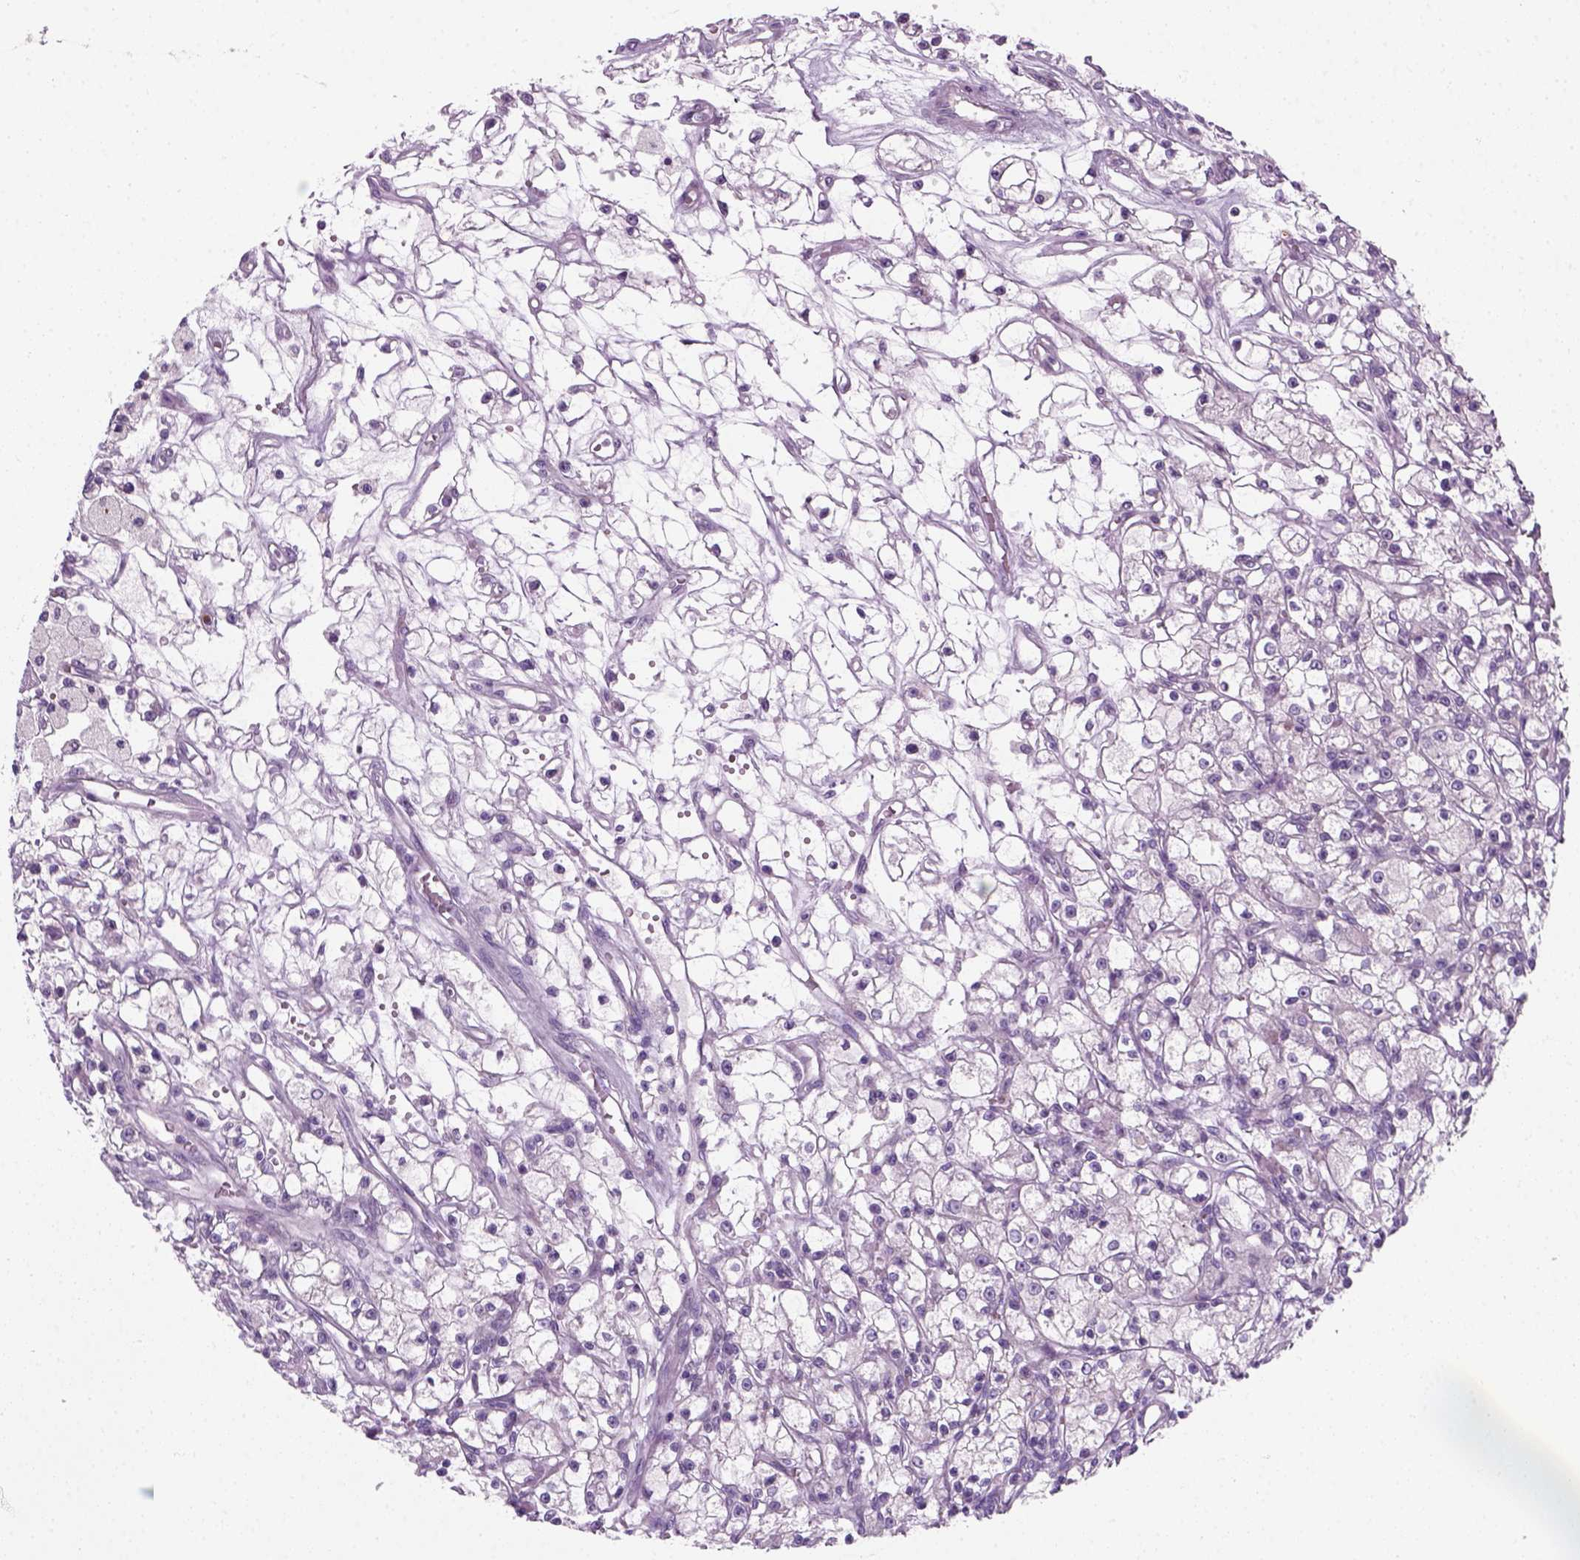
{"staining": {"intensity": "negative", "quantity": "none", "location": "none"}, "tissue": "renal cancer", "cell_type": "Tumor cells", "image_type": "cancer", "snomed": [{"axis": "morphology", "description": "Adenocarcinoma, NOS"}, {"axis": "topography", "description": "Kidney"}], "caption": "A high-resolution histopathology image shows immunohistochemistry staining of adenocarcinoma (renal), which shows no significant staining in tumor cells.", "gene": "IL4", "patient": {"sex": "female", "age": 59}}